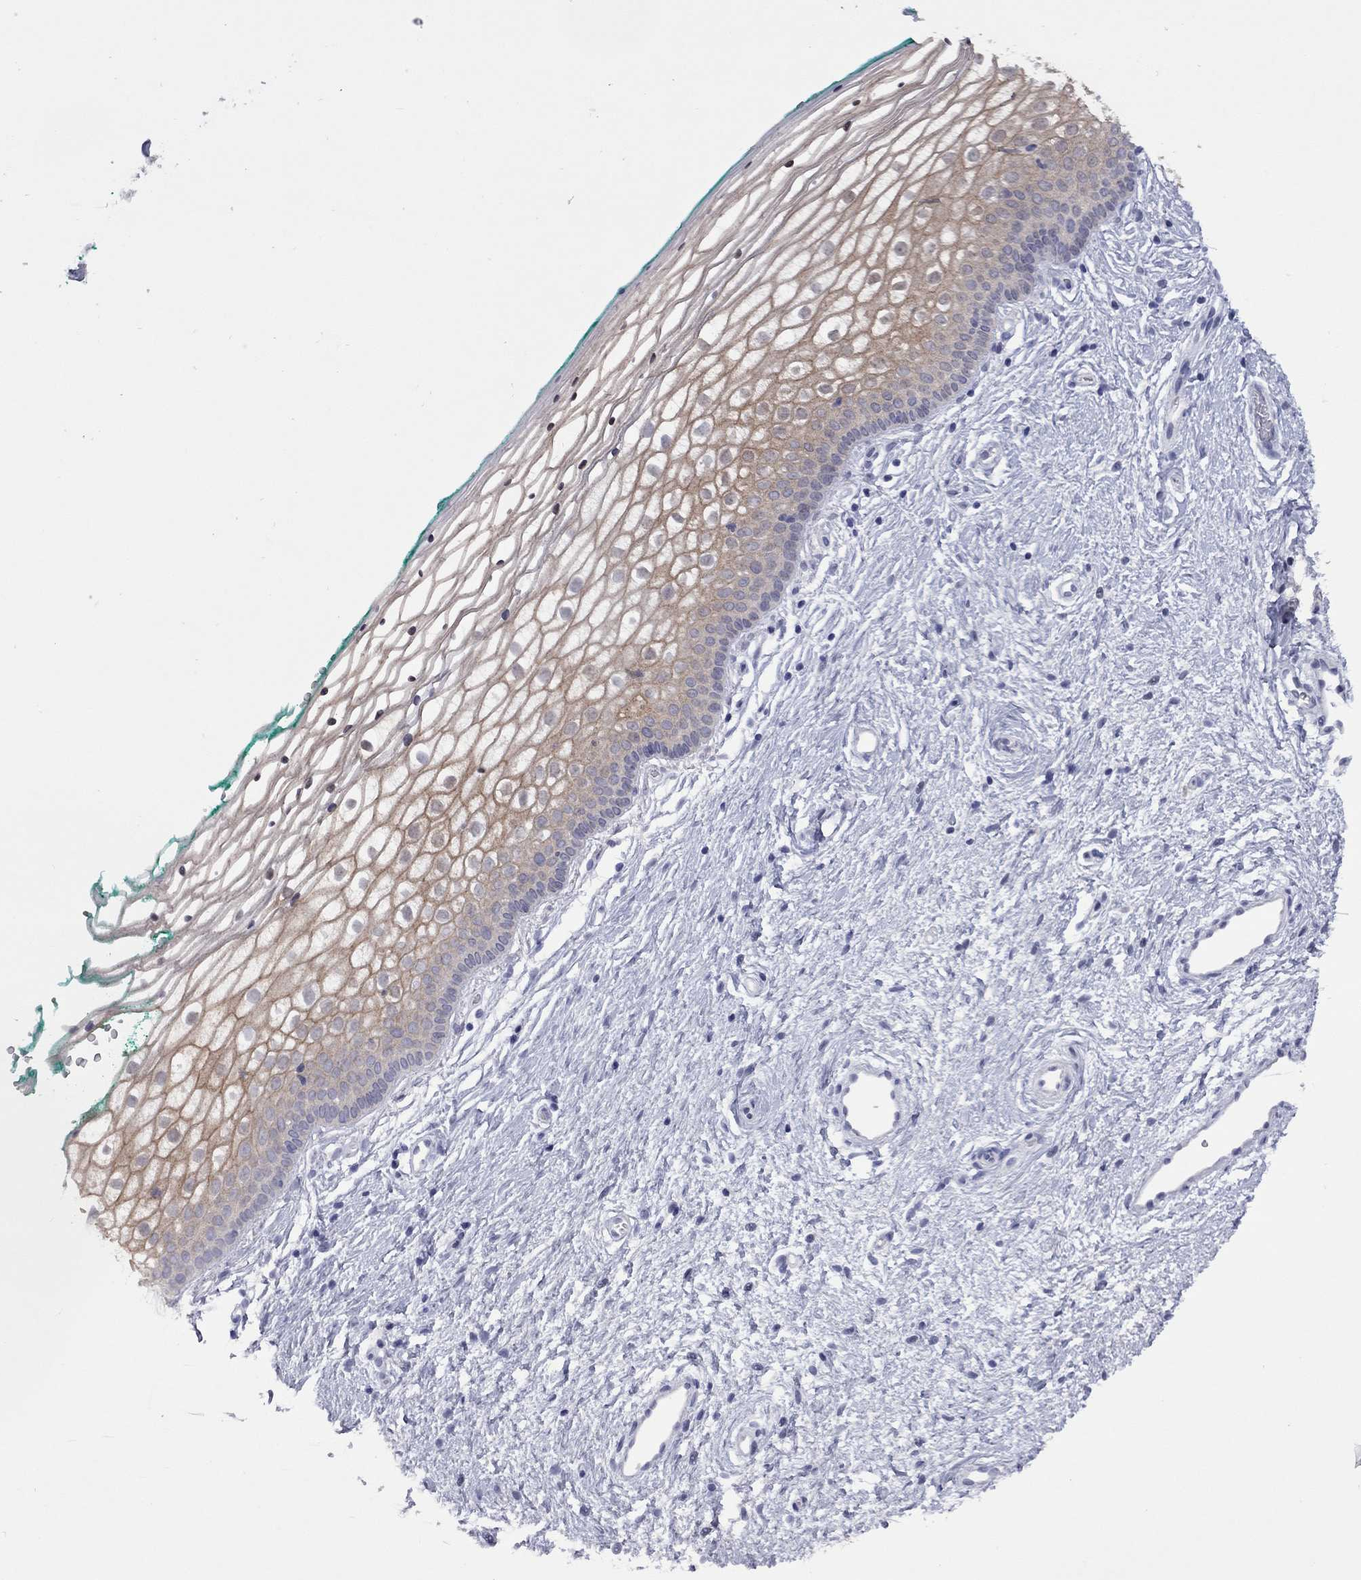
{"staining": {"intensity": "moderate", "quantity": ">75%", "location": "cytoplasmic/membranous"}, "tissue": "vagina", "cell_type": "Squamous epithelial cells", "image_type": "normal", "snomed": [{"axis": "morphology", "description": "Normal tissue, NOS"}, {"axis": "topography", "description": "Vagina"}], "caption": "Brown immunohistochemical staining in unremarkable vagina displays moderate cytoplasmic/membranous positivity in approximately >75% of squamous epithelial cells. (DAB (3,3'-diaminobenzidine) IHC, brown staining for protein, blue staining for nuclei).", "gene": "CTNNBIP1", "patient": {"sex": "female", "age": 36}}